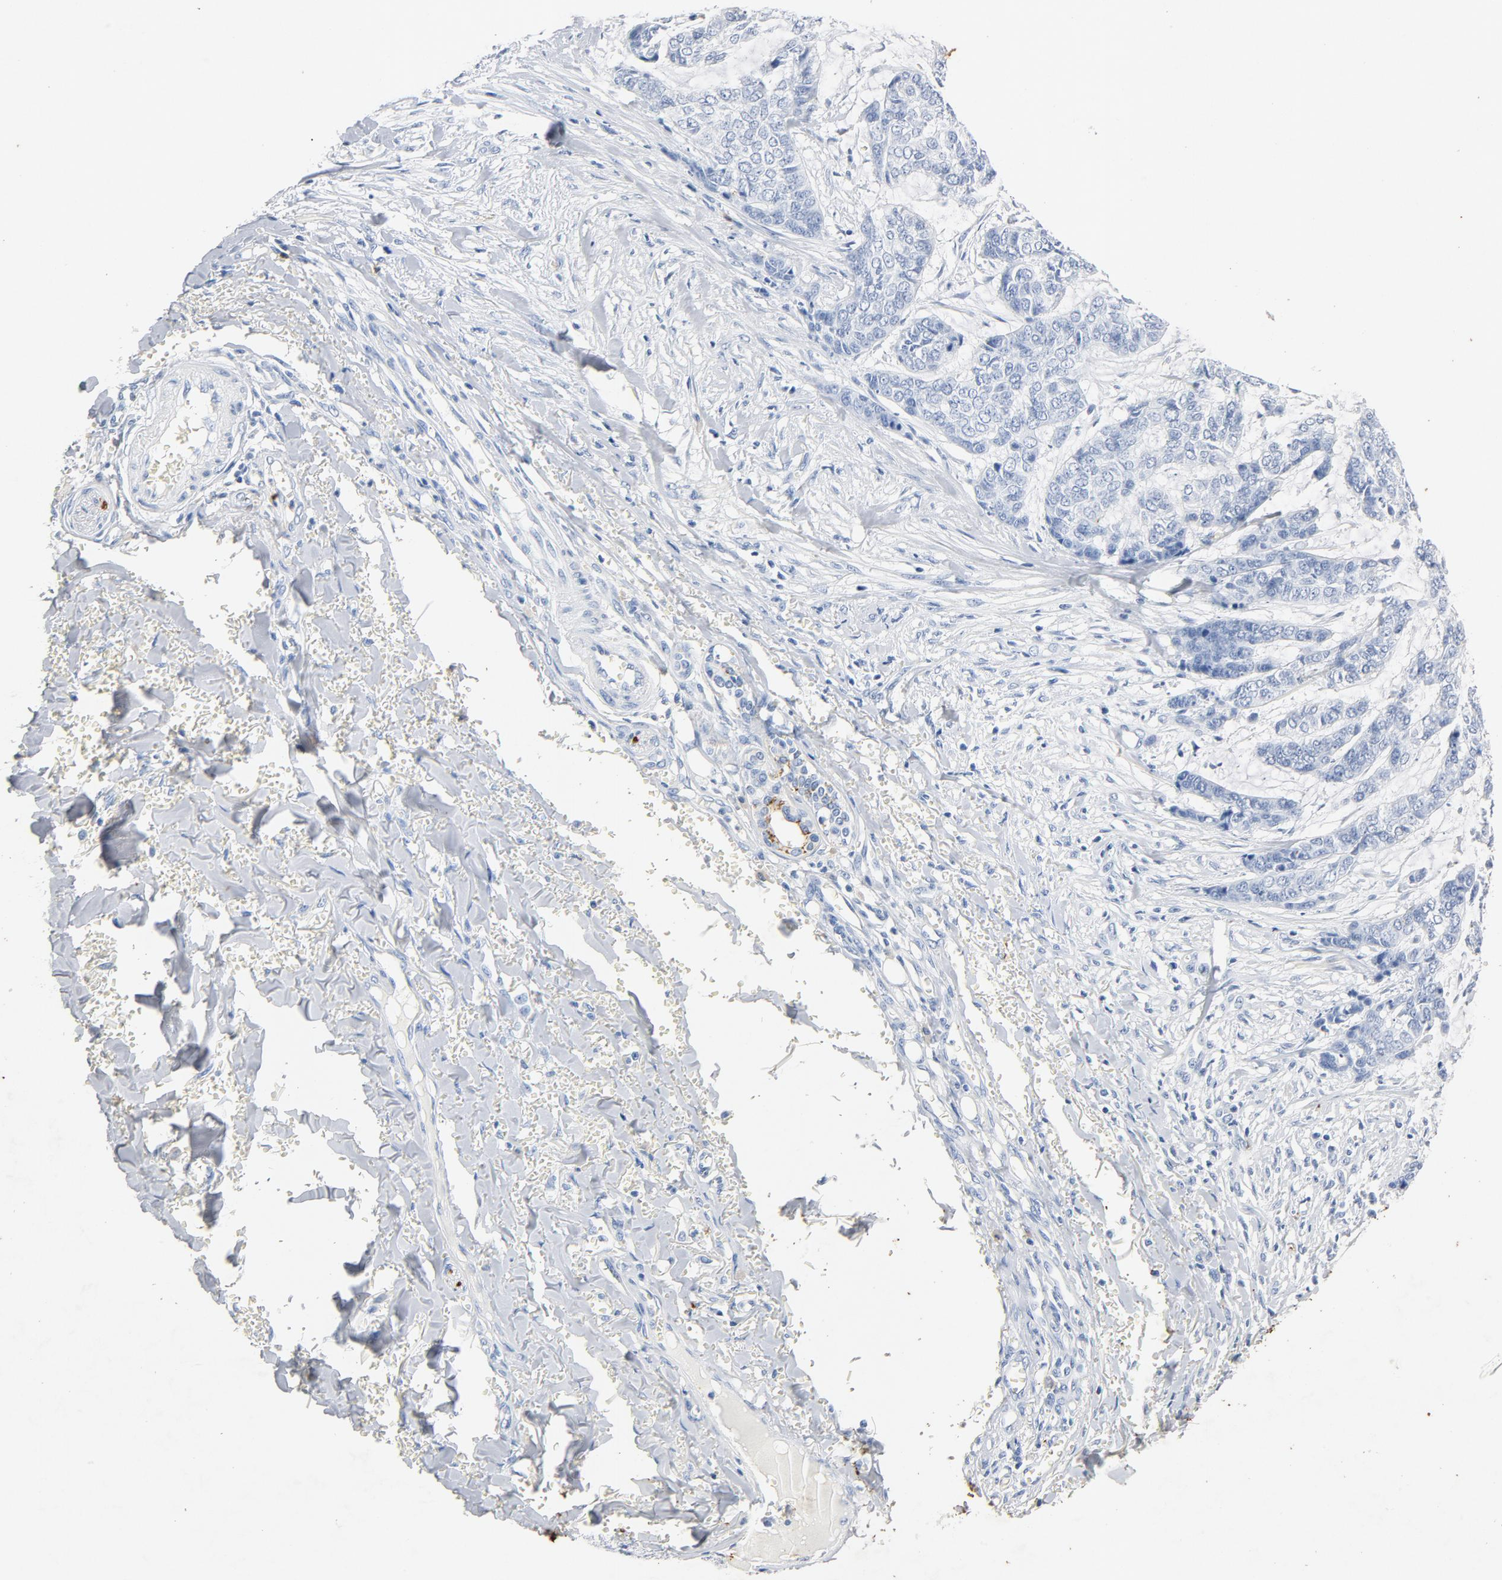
{"staining": {"intensity": "negative", "quantity": "none", "location": "none"}, "tissue": "skin cancer", "cell_type": "Tumor cells", "image_type": "cancer", "snomed": [{"axis": "morphology", "description": "Basal cell carcinoma"}, {"axis": "topography", "description": "Skin"}], "caption": "DAB immunohistochemical staining of human skin basal cell carcinoma reveals no significant positivity in tumor cells.", "gene": "PTPRB", "patient": {"sex": "female", "age": 64}}